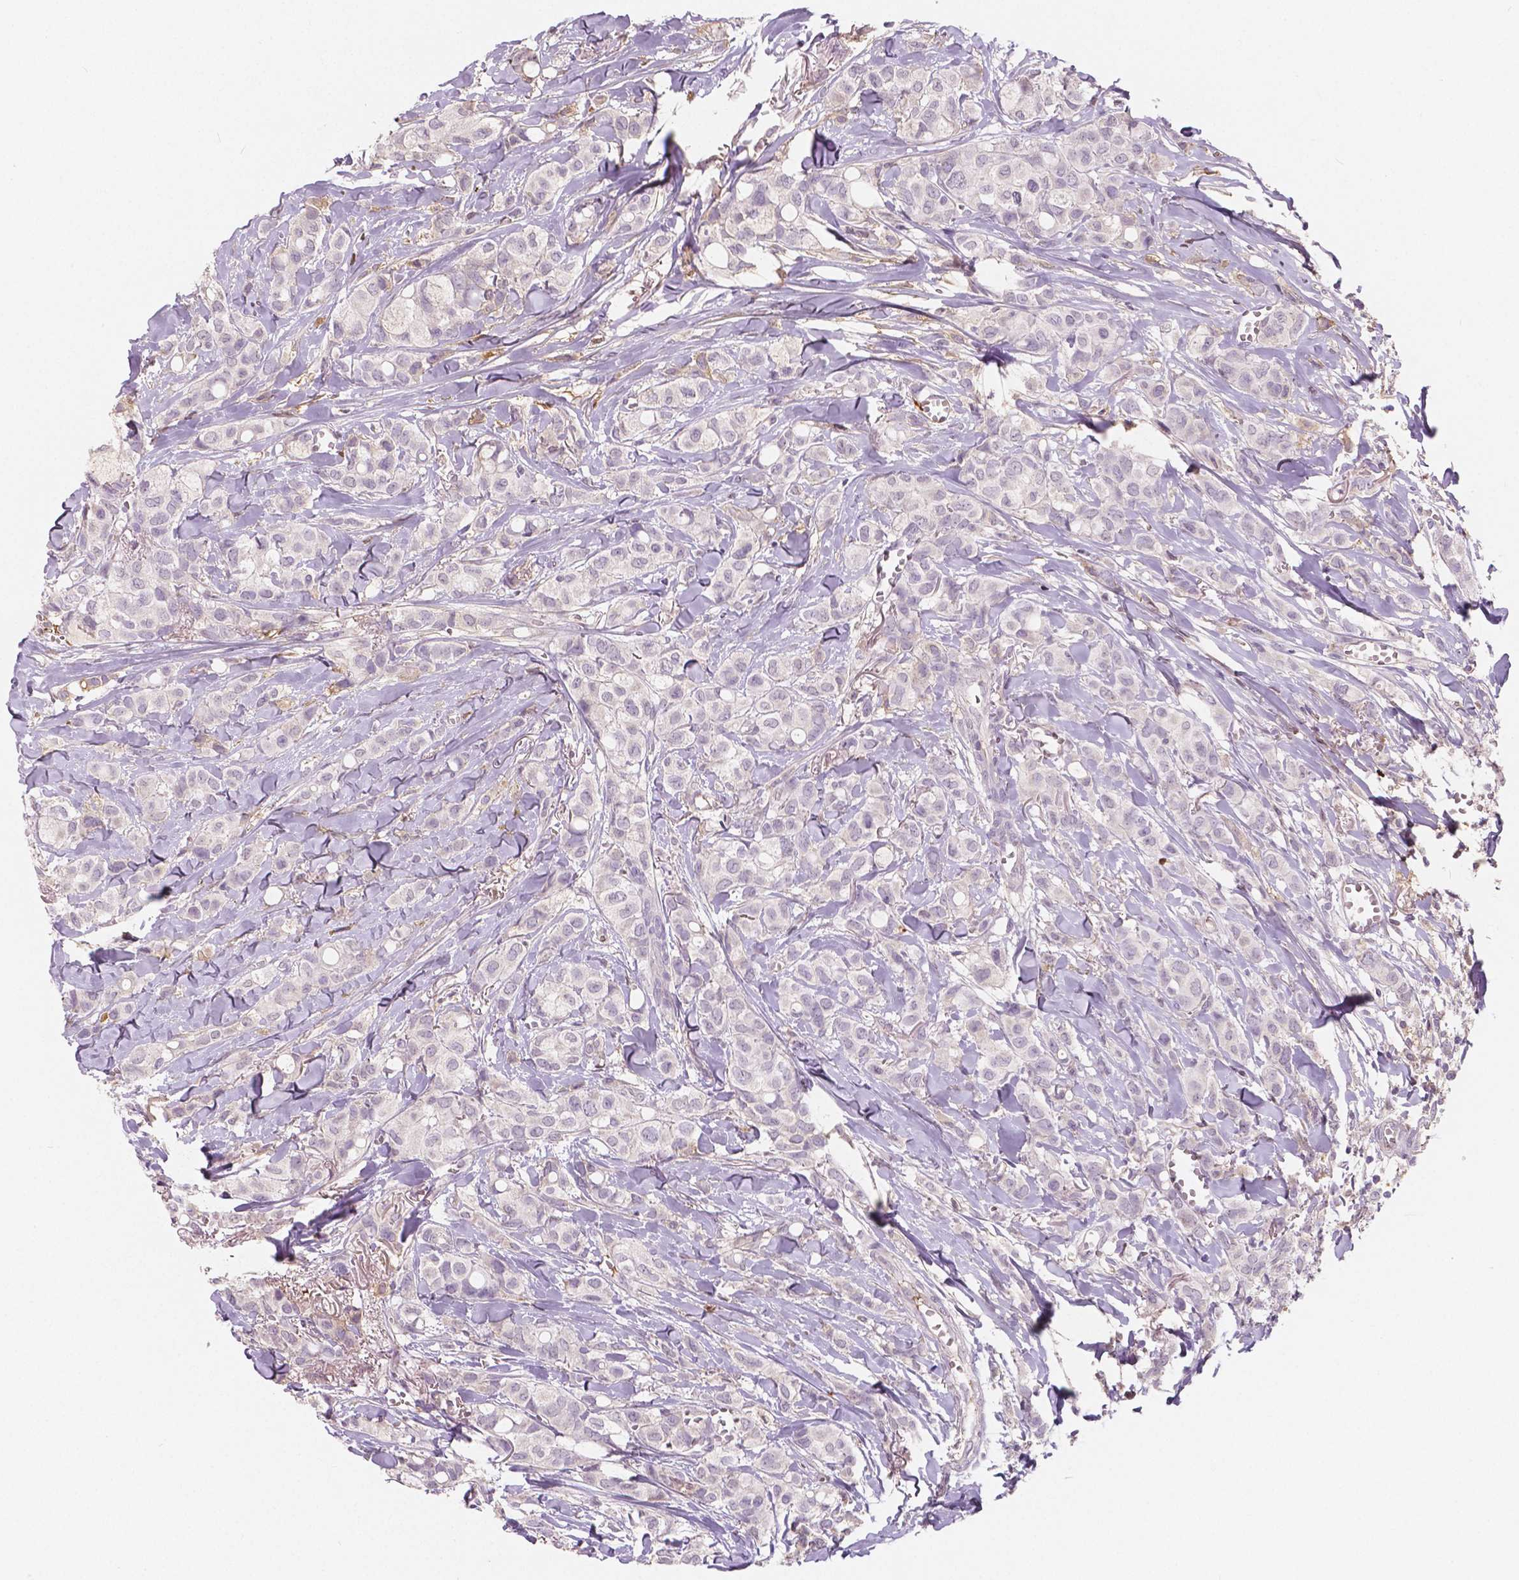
{"staining": {"intensity": "negative", "quantity": "none", "location": "none"}, "tissue": "breast cancer", "cell_type": "Tumor cells", "image_type": "cancer", "snomed": [{"axis": "morphology", "description": "Duct carcinoma"}, {"axis": "topography", "description": "Breast"}], "caption": "The IHC micrograph has no significant expression in tumor cells of breast cancer (intraductal carcinoma) tissue.", "gene": "APOA4", "patient": {"sex": "female", "age": 85}}